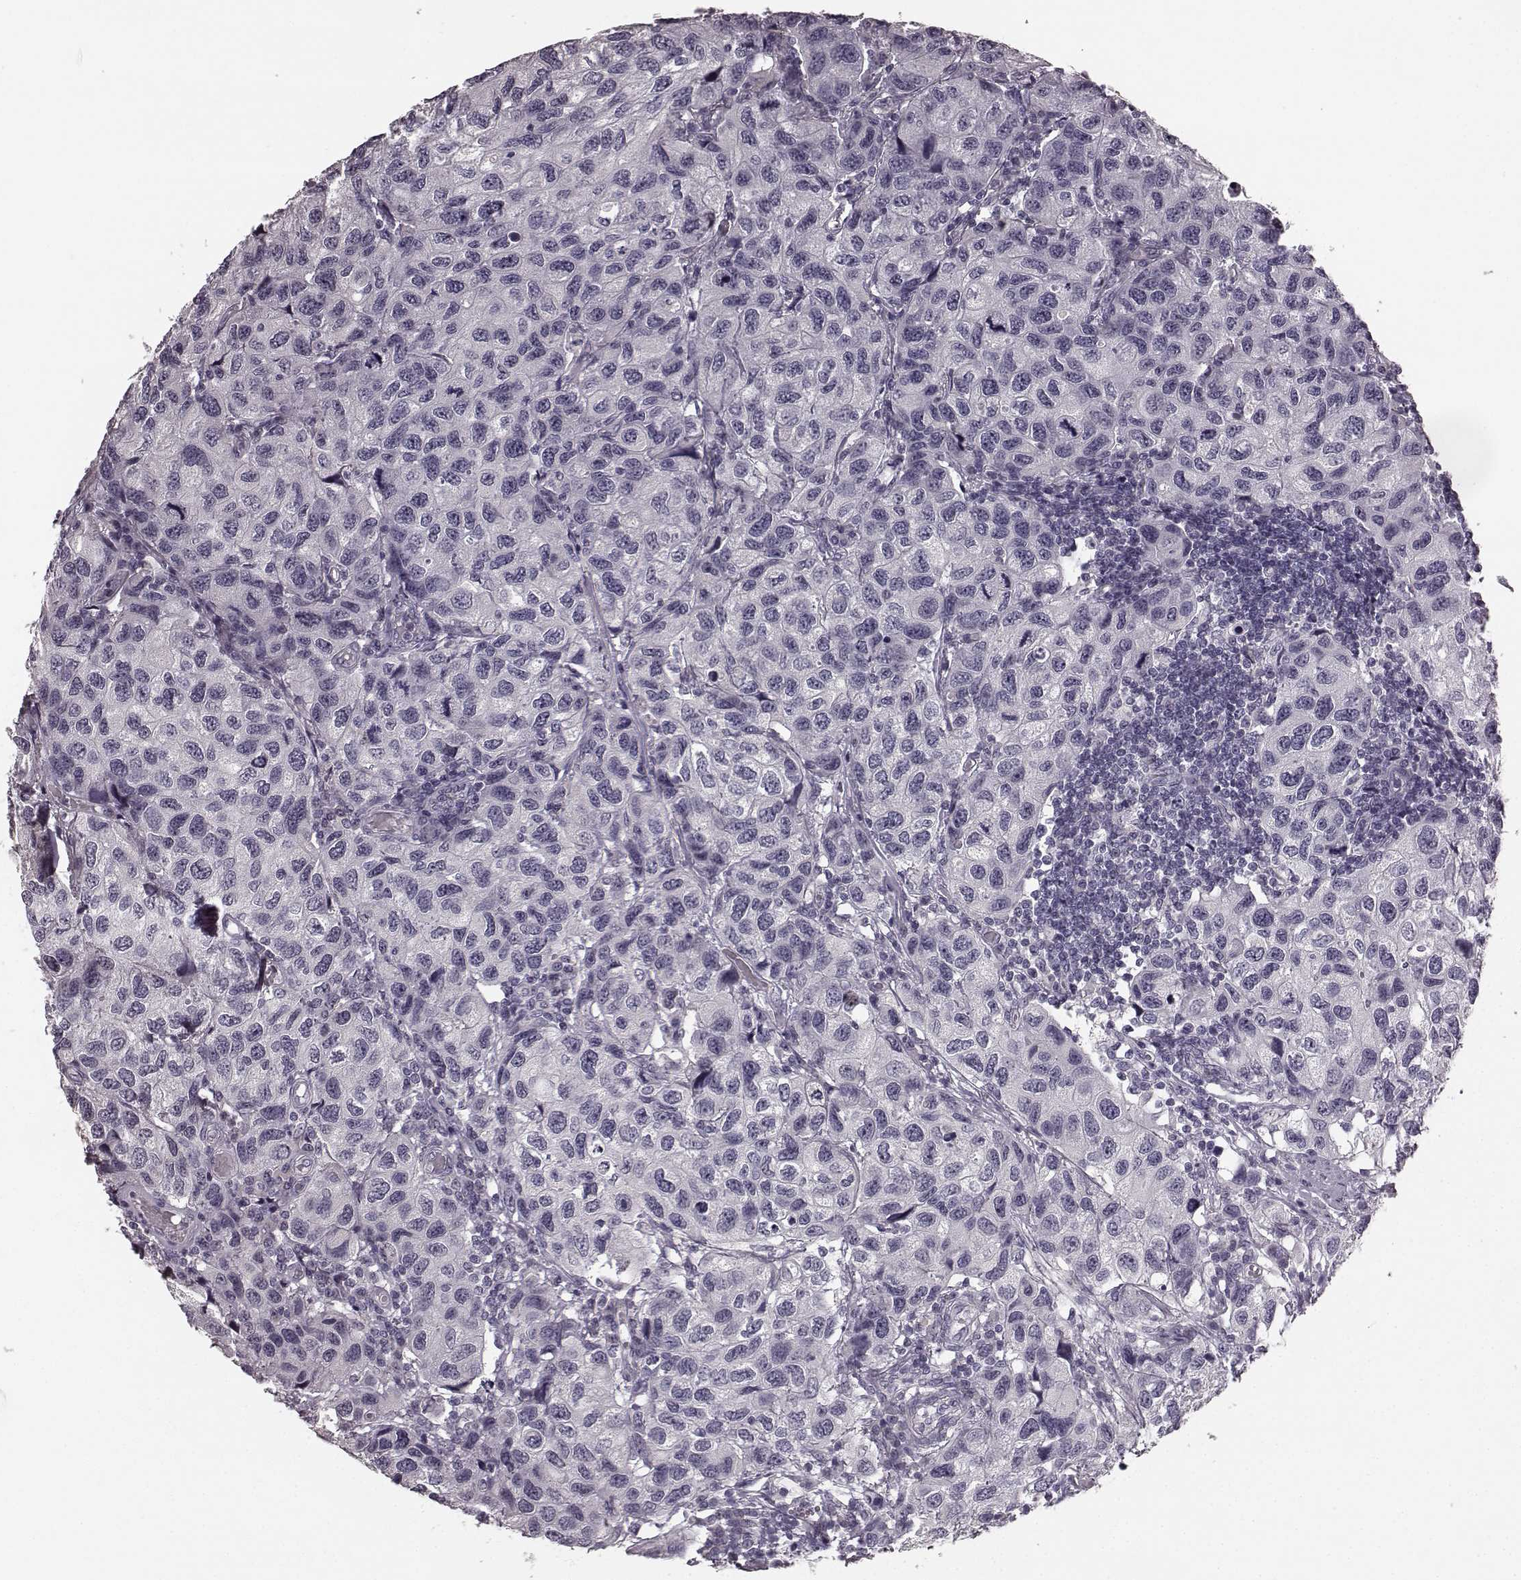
{"staining": {"intensity": "negative", "quantity": "none", "location": "none"}, "tissue": "urothelial cancer", "cell_type": "Tumor cells", "image_type": "cancer", "snomed": [{"axis": "morphology", "description": "Urothelial carcinoma, High grade"}, {"axis": "topography", "description": "Urinary bladder"}], "caption": "Human urothelial cancer stained for a protein using immunohistochemistry shows no expression in tumor cells.", "gene": "RIT2", "patient": {"sex": "male", "age": 79}}